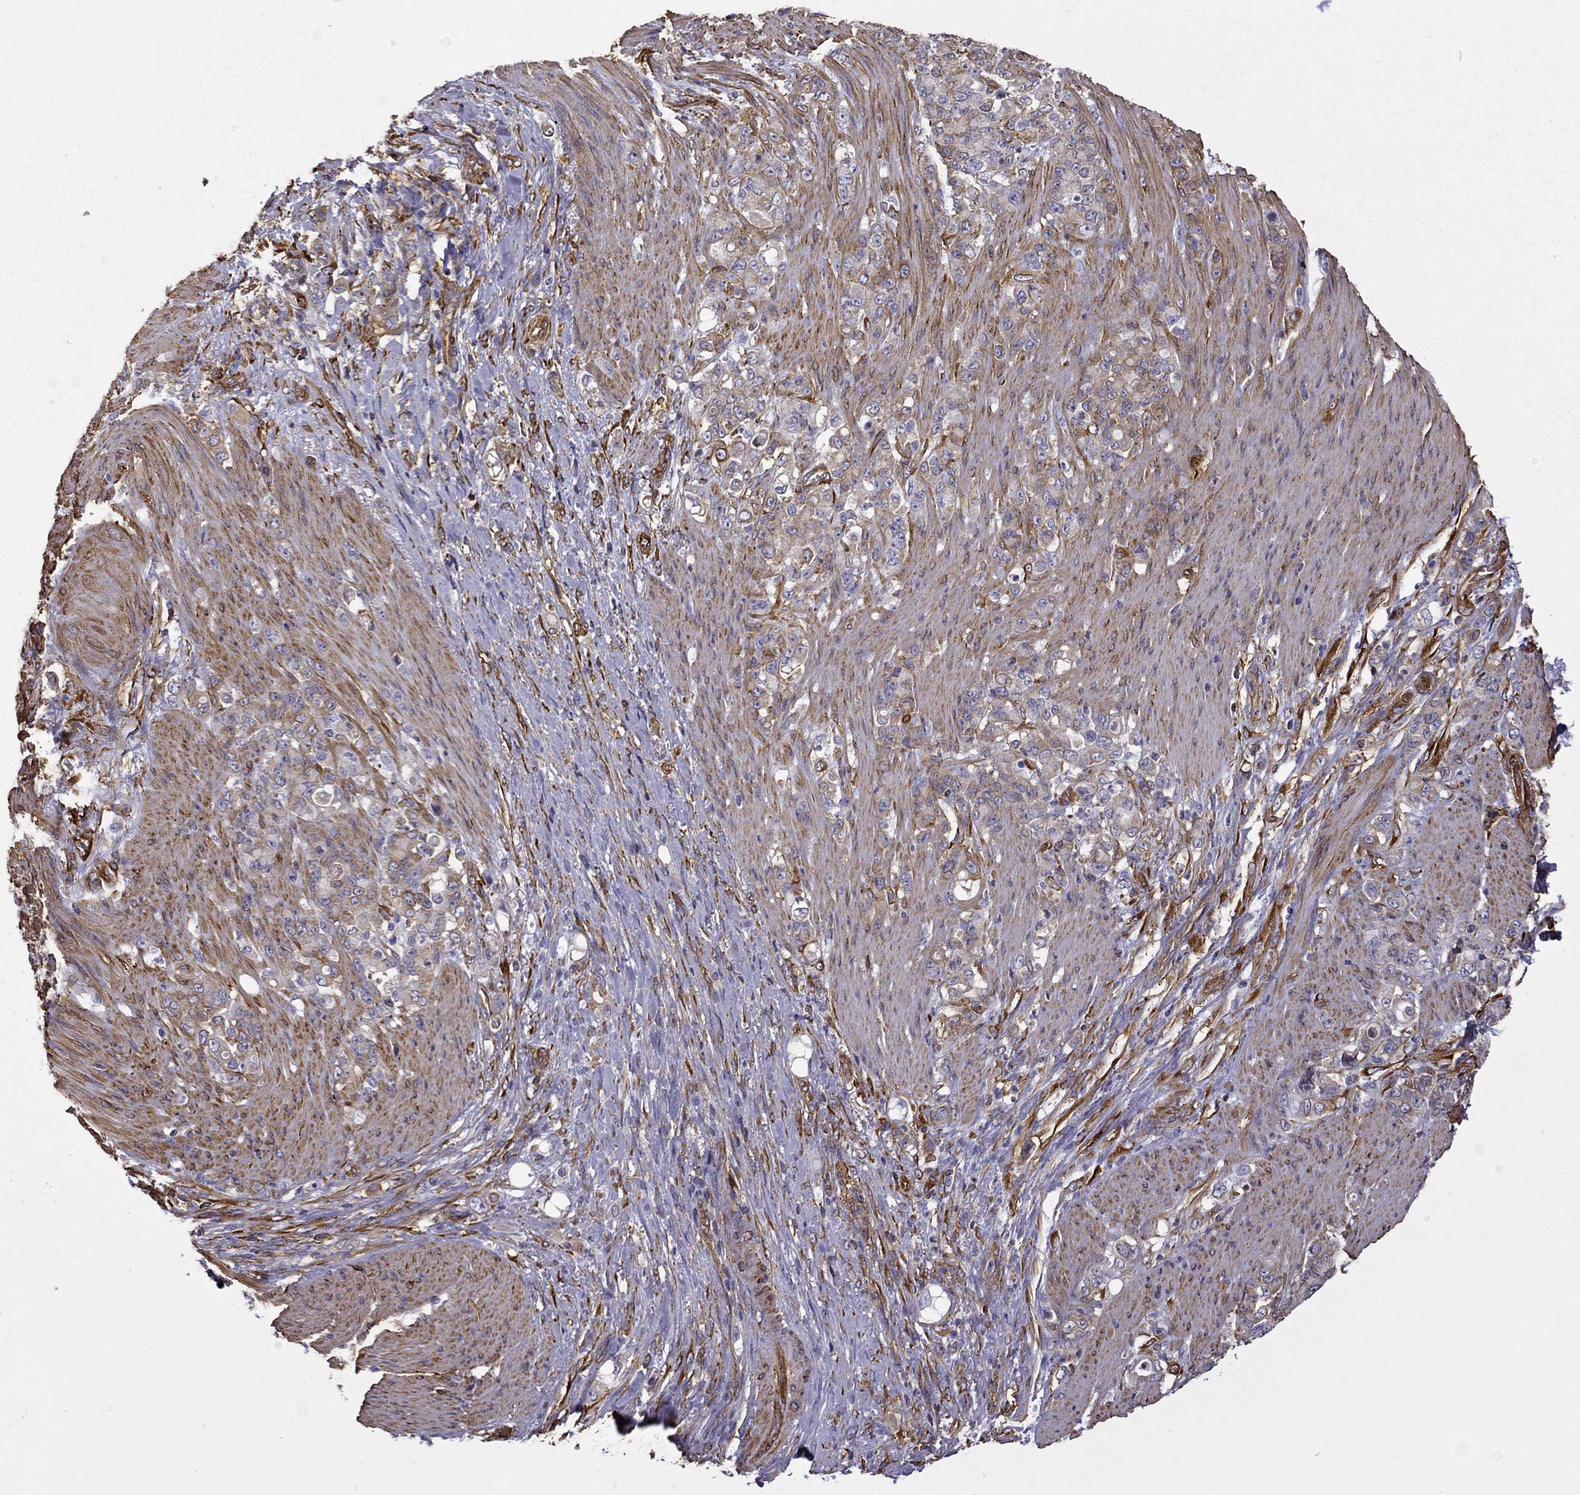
{"staining": {"intensity": "weak", "quantity": ">75%", "location": "cytoplasmic/membranous"}, "tissue": "stomach cancer", "cell_type": "Tumor cells", "image_type": "cancer", "snomed": [{"axis": "morphology", "description": "Adenocarcinoma, NOS"}, {"axis": "topography", "description": "Stomach"}], "caption": "A brown stain highlights weak cytoplasmic/membranous expression of a protein in stomach cancer (adenocarcinoma) tumor cells. Ihc stains the protein of interest in brown and the nuclei are stained blue.", "gene": "MAP4", "patient": {"sex": "female", "age": 79}}